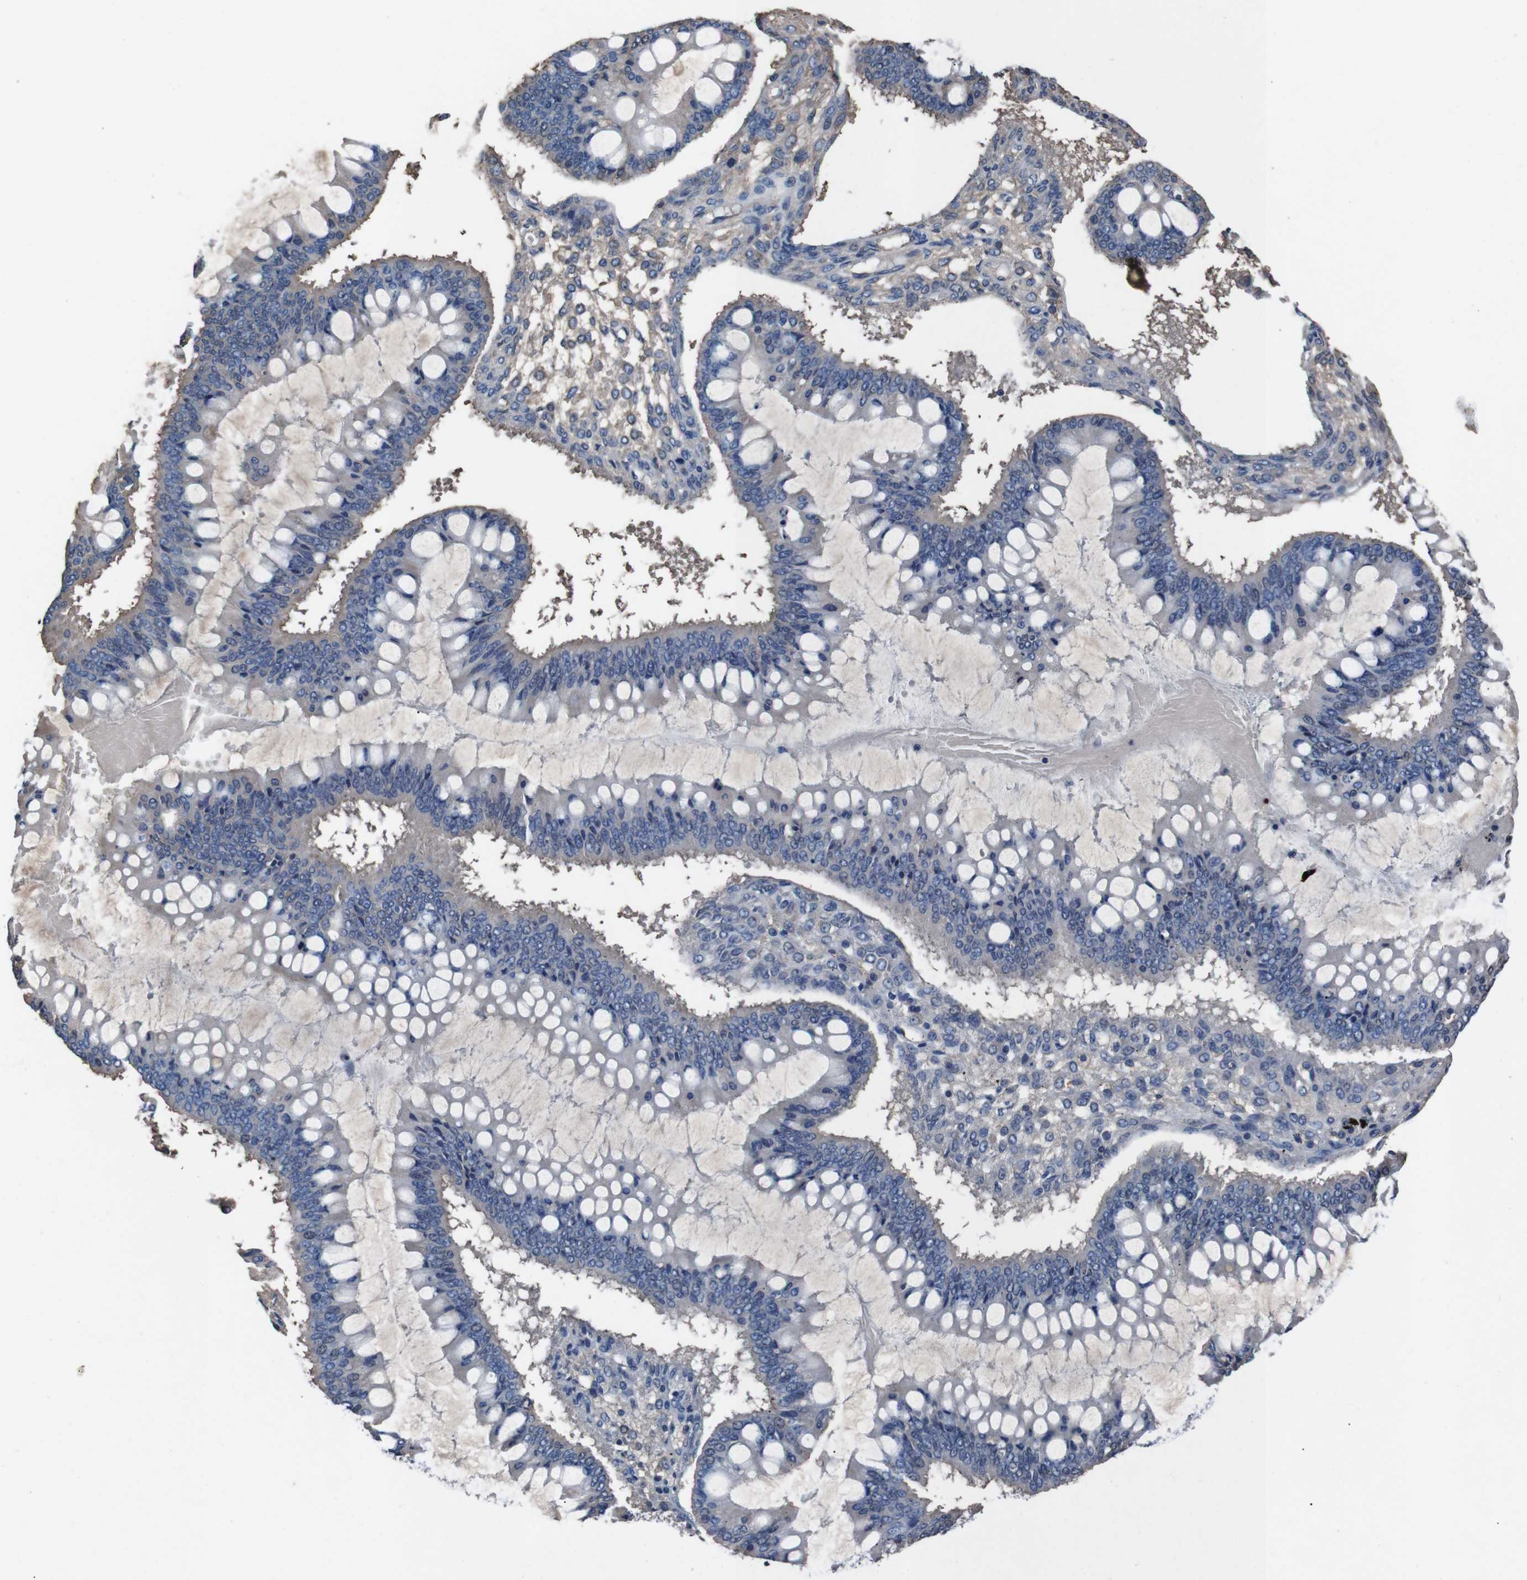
{"staining": {"intensity": "negative", "quantity": "none", "location": "none"}, "tissue": "ovarian cancer", "cell_type": "Tumor cells", "image_type": "cancer", "snomed": [{"axis": "morphology", "description": "Cystadenocarcinoma, mucinous, NOS"}, {"axis": "topography", "description": "Ovary"}], "caption": "Immunohistochemistry (IHC) image of human ovarian cancer stained for a protein (brown), which exhibits no expression in tumor cells.", "gene": "LEP", "patient": {"sex": "female", "age": 73}}